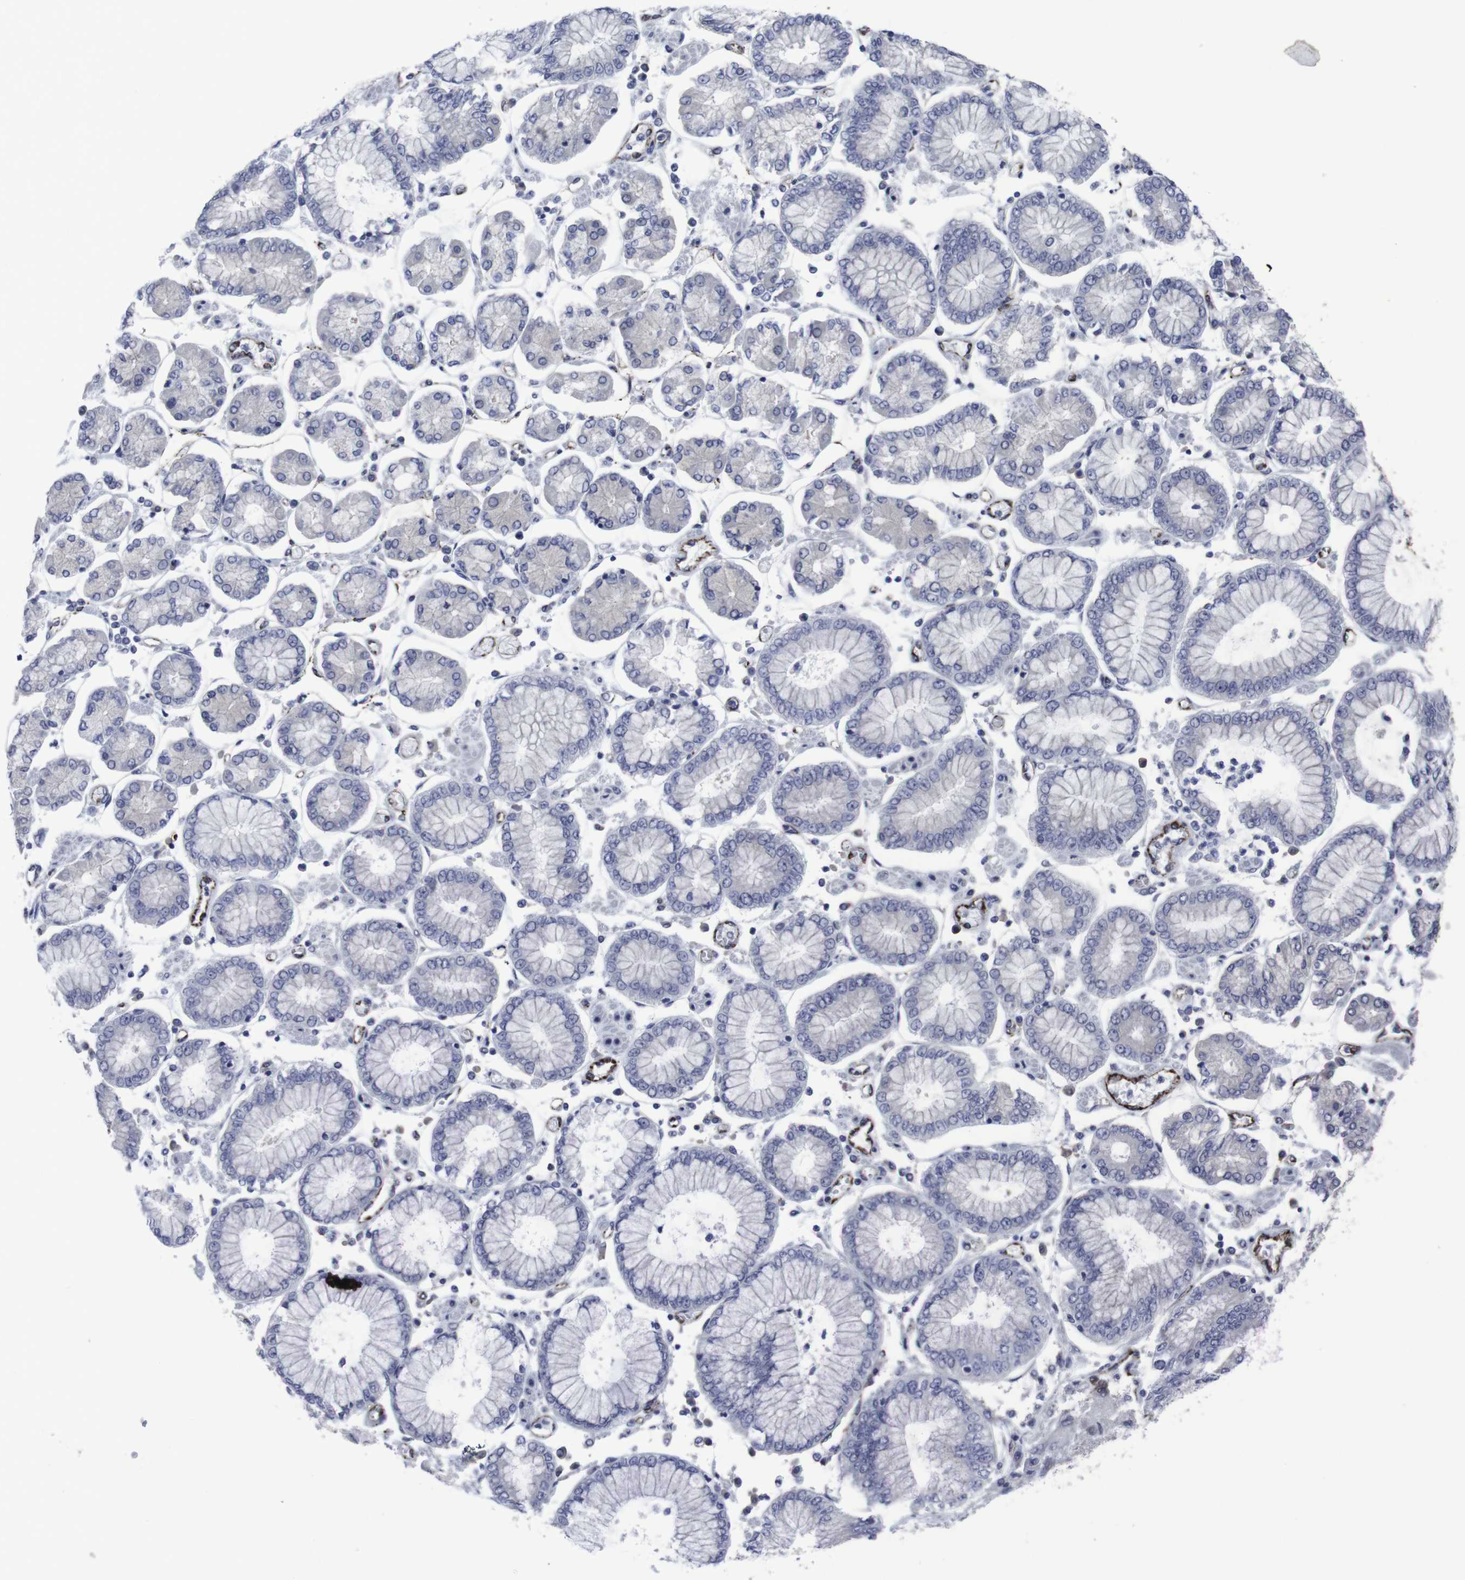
{"staining": {"intensity": "negative", "quantity": "none", "location": "none"}, "tissue": "stomach cancer", "cell_type": "Tumor cells", "image_type": "cancer", "snomed": [{"axis": "morphology", "description": "Adenocarcinoma, NOS"}, {"axis": "topography", "description": "Stomach"}], "caption": "Immunohistochemistry of human stomach adenocarcinoma reveals no expression in tumor cells.", "gene": "SNCG", "patient": {"sex": "male", "age": 76}}